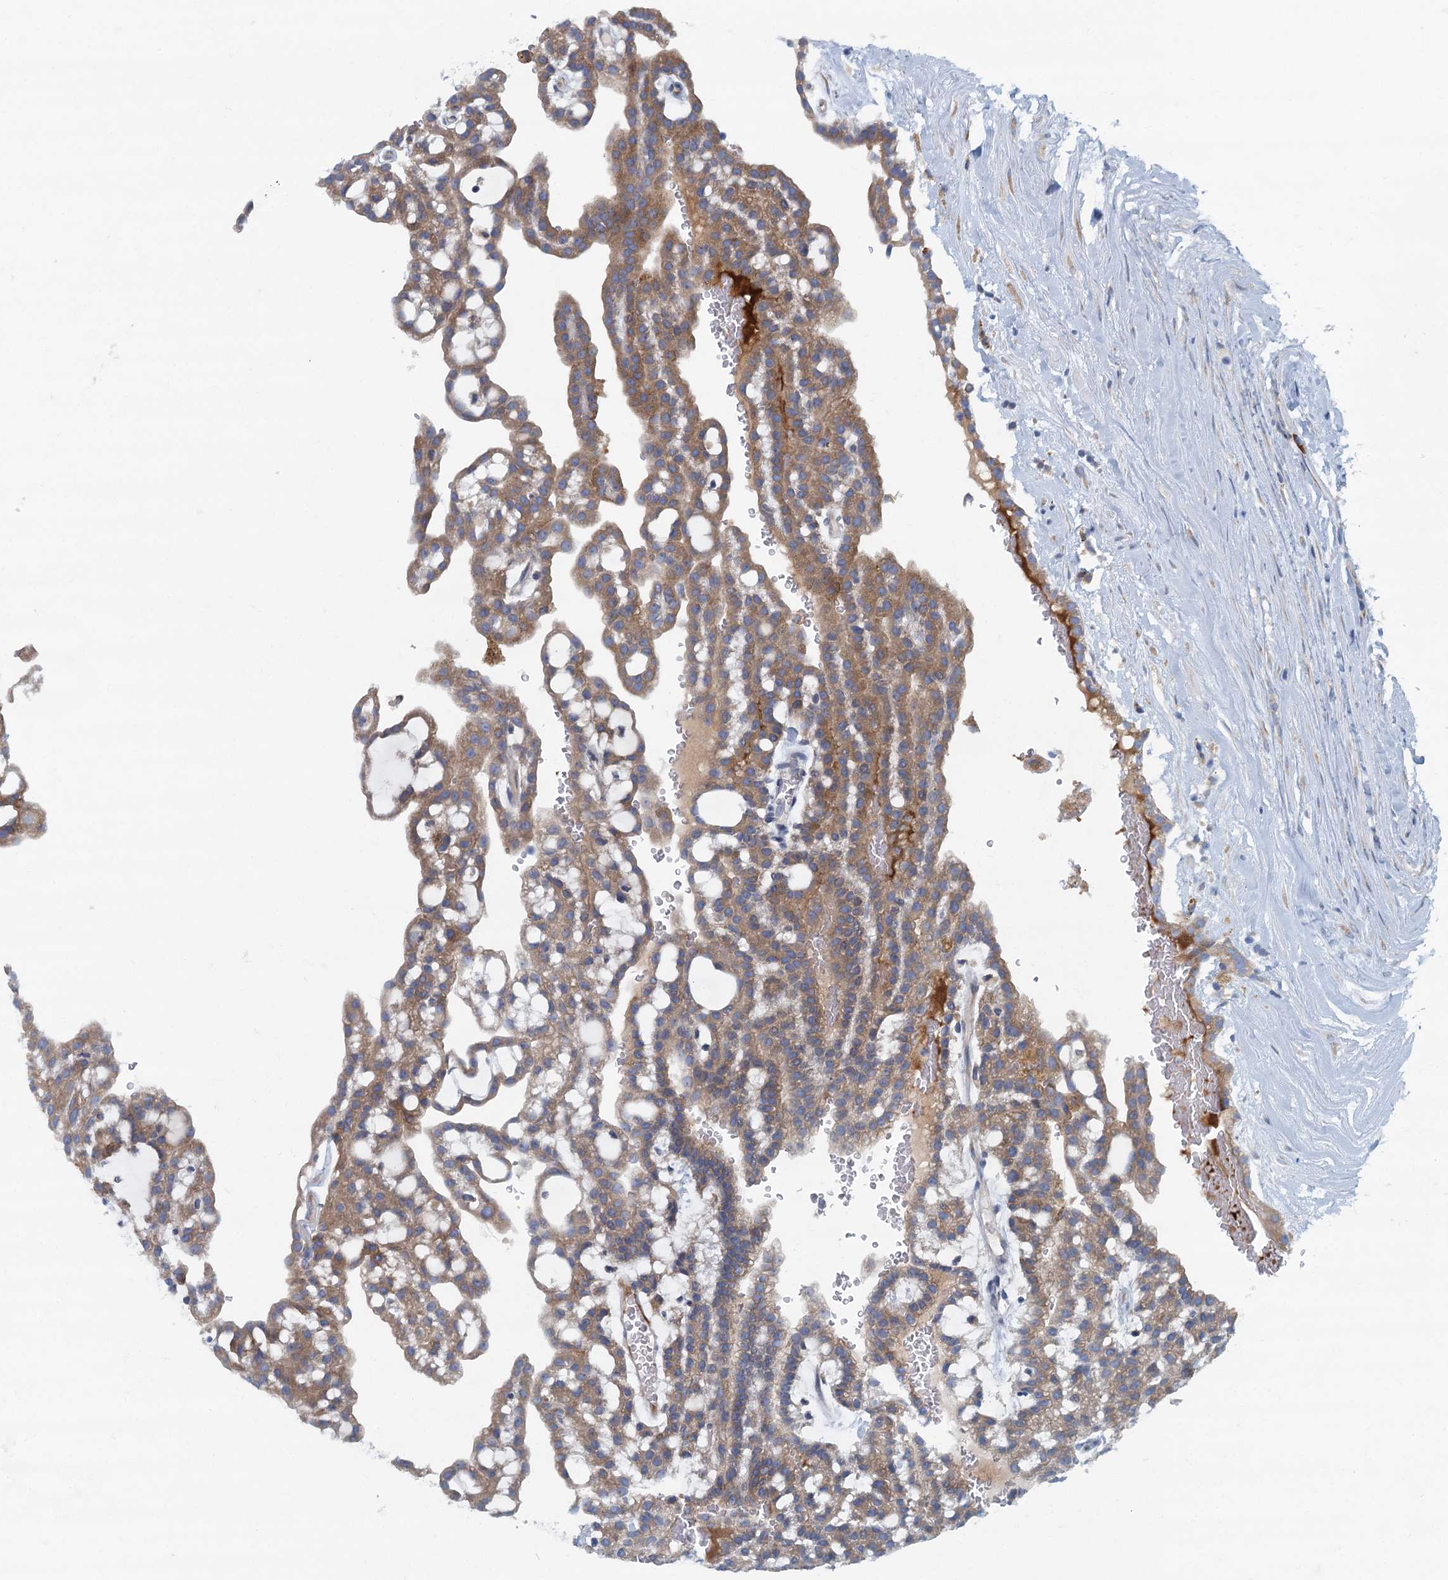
{"staining": {"intensity": "moderate", "quantity": ">75%", "location": "cytoplasmic/membranous"}, "tissue": "renal cancer", "cell_type": "Tumor cells", "image_type": "cancer", "snomed": [{"axis": "morphology", "description": "Adenocarcinoma, NOS"}, {"axis": "topography", "description": "Kidney"}], "caption": "Protein expression analysis of human renal cancer reveals moderate cytoplasmic/membranous expression in approximately >75% of tumor cells. (Brightfield microscopy of DAB IHC at high magnification).", "gene": "MYDGF", "patient": {"sex": "male", "age": 63}}